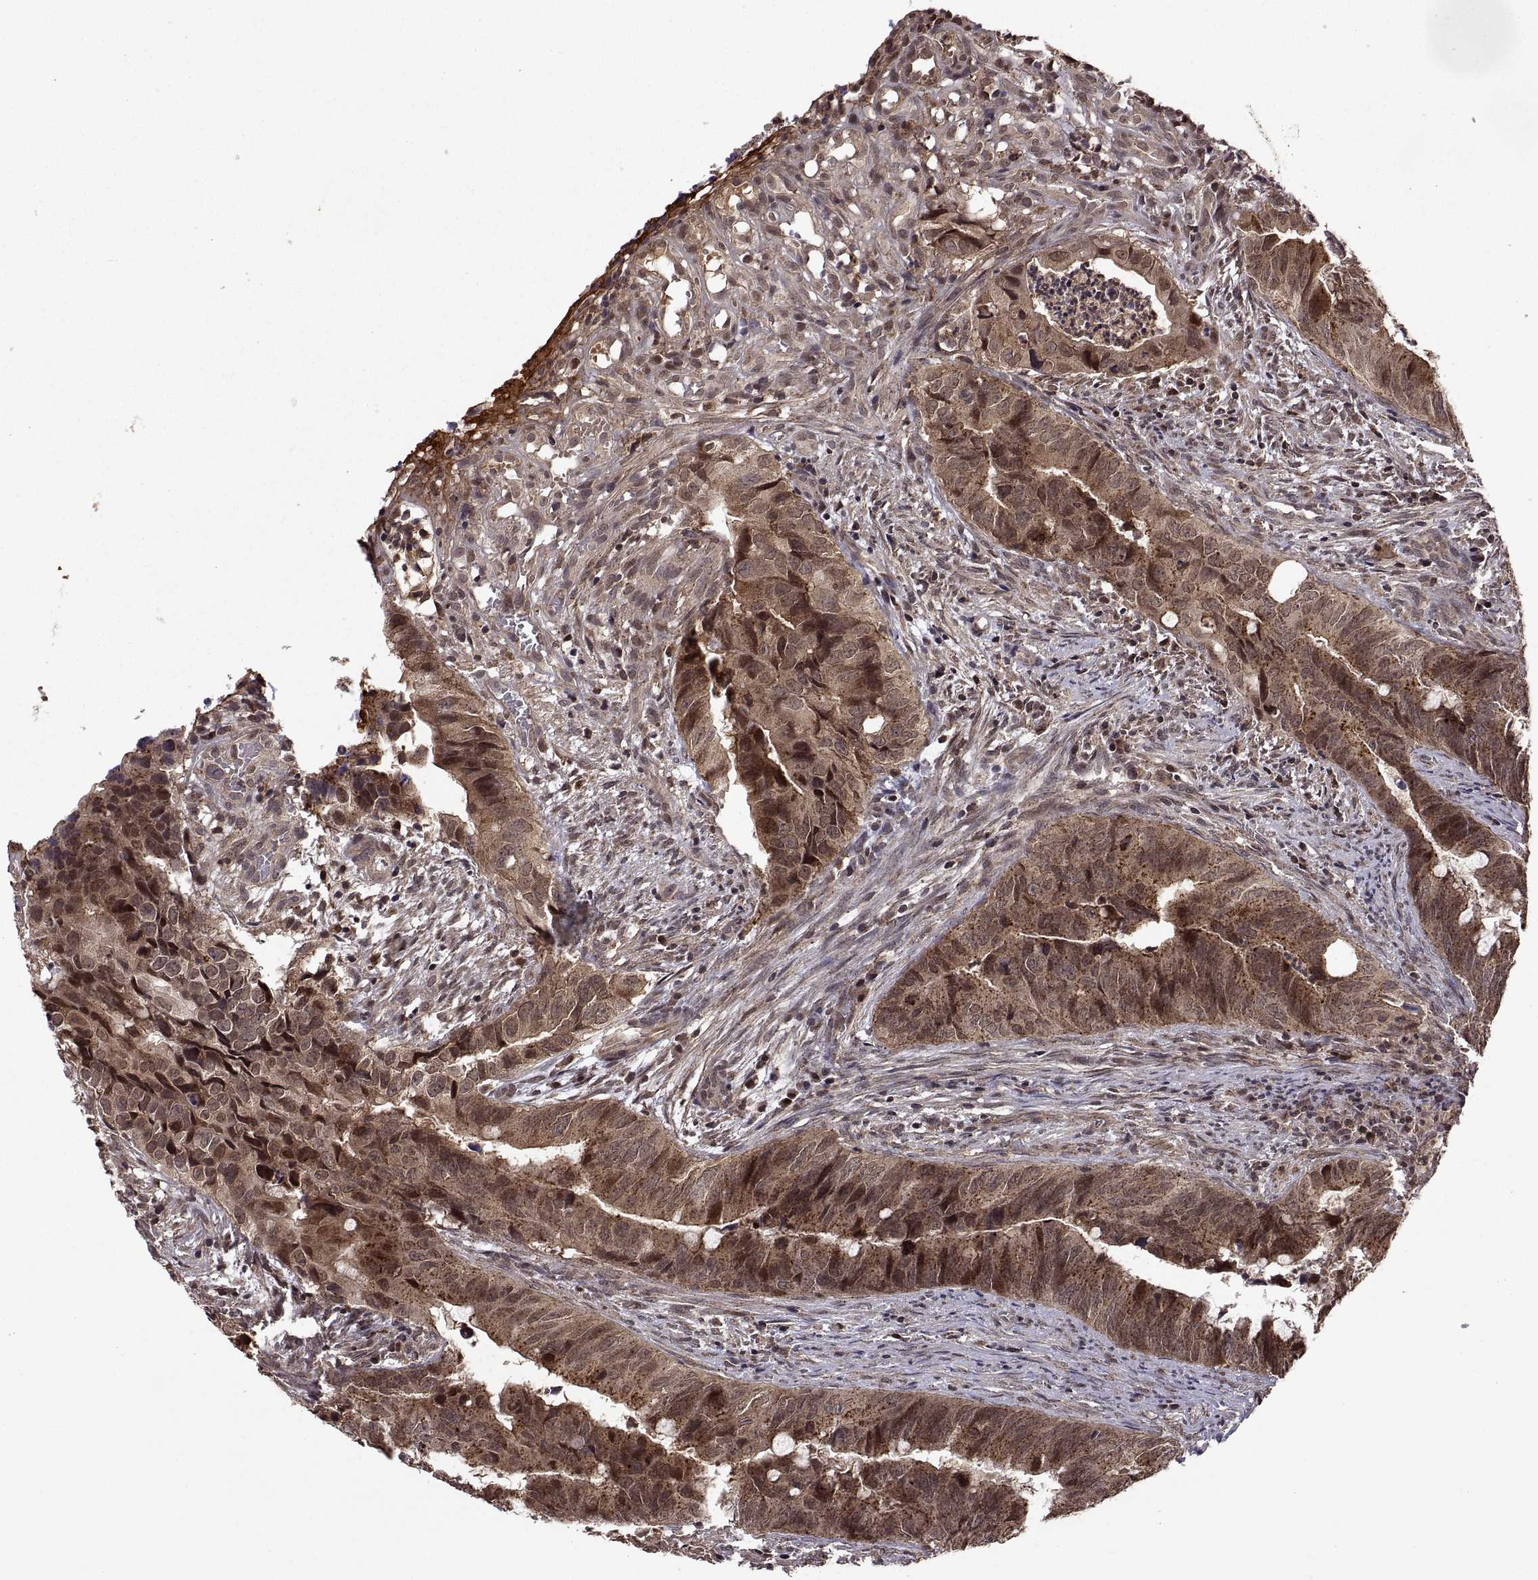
{"staining": {"intensity": "moderate", "quantity": "25%-75%", "location": "cytoplasmic/membranous"}, "tissue": "colorectal cancer", "cell_type": "Tumor cells", "image_type": "cancer", "snomed": [{"axis": "morphology", "description": "Adenocarcinoma, NOS"}, {"axis": "topography", "description": "Colon"}], "caption": "Moderate cytoplasmic/membranous positivity for a protein is identified in approximately 25%-75% of tumor cells of colorectal cancer (adenocarcinoma) using immunohistochemistry (IHC).", "gene": "ZNRF2", "patient": {"sex": "female", "age": 82}}